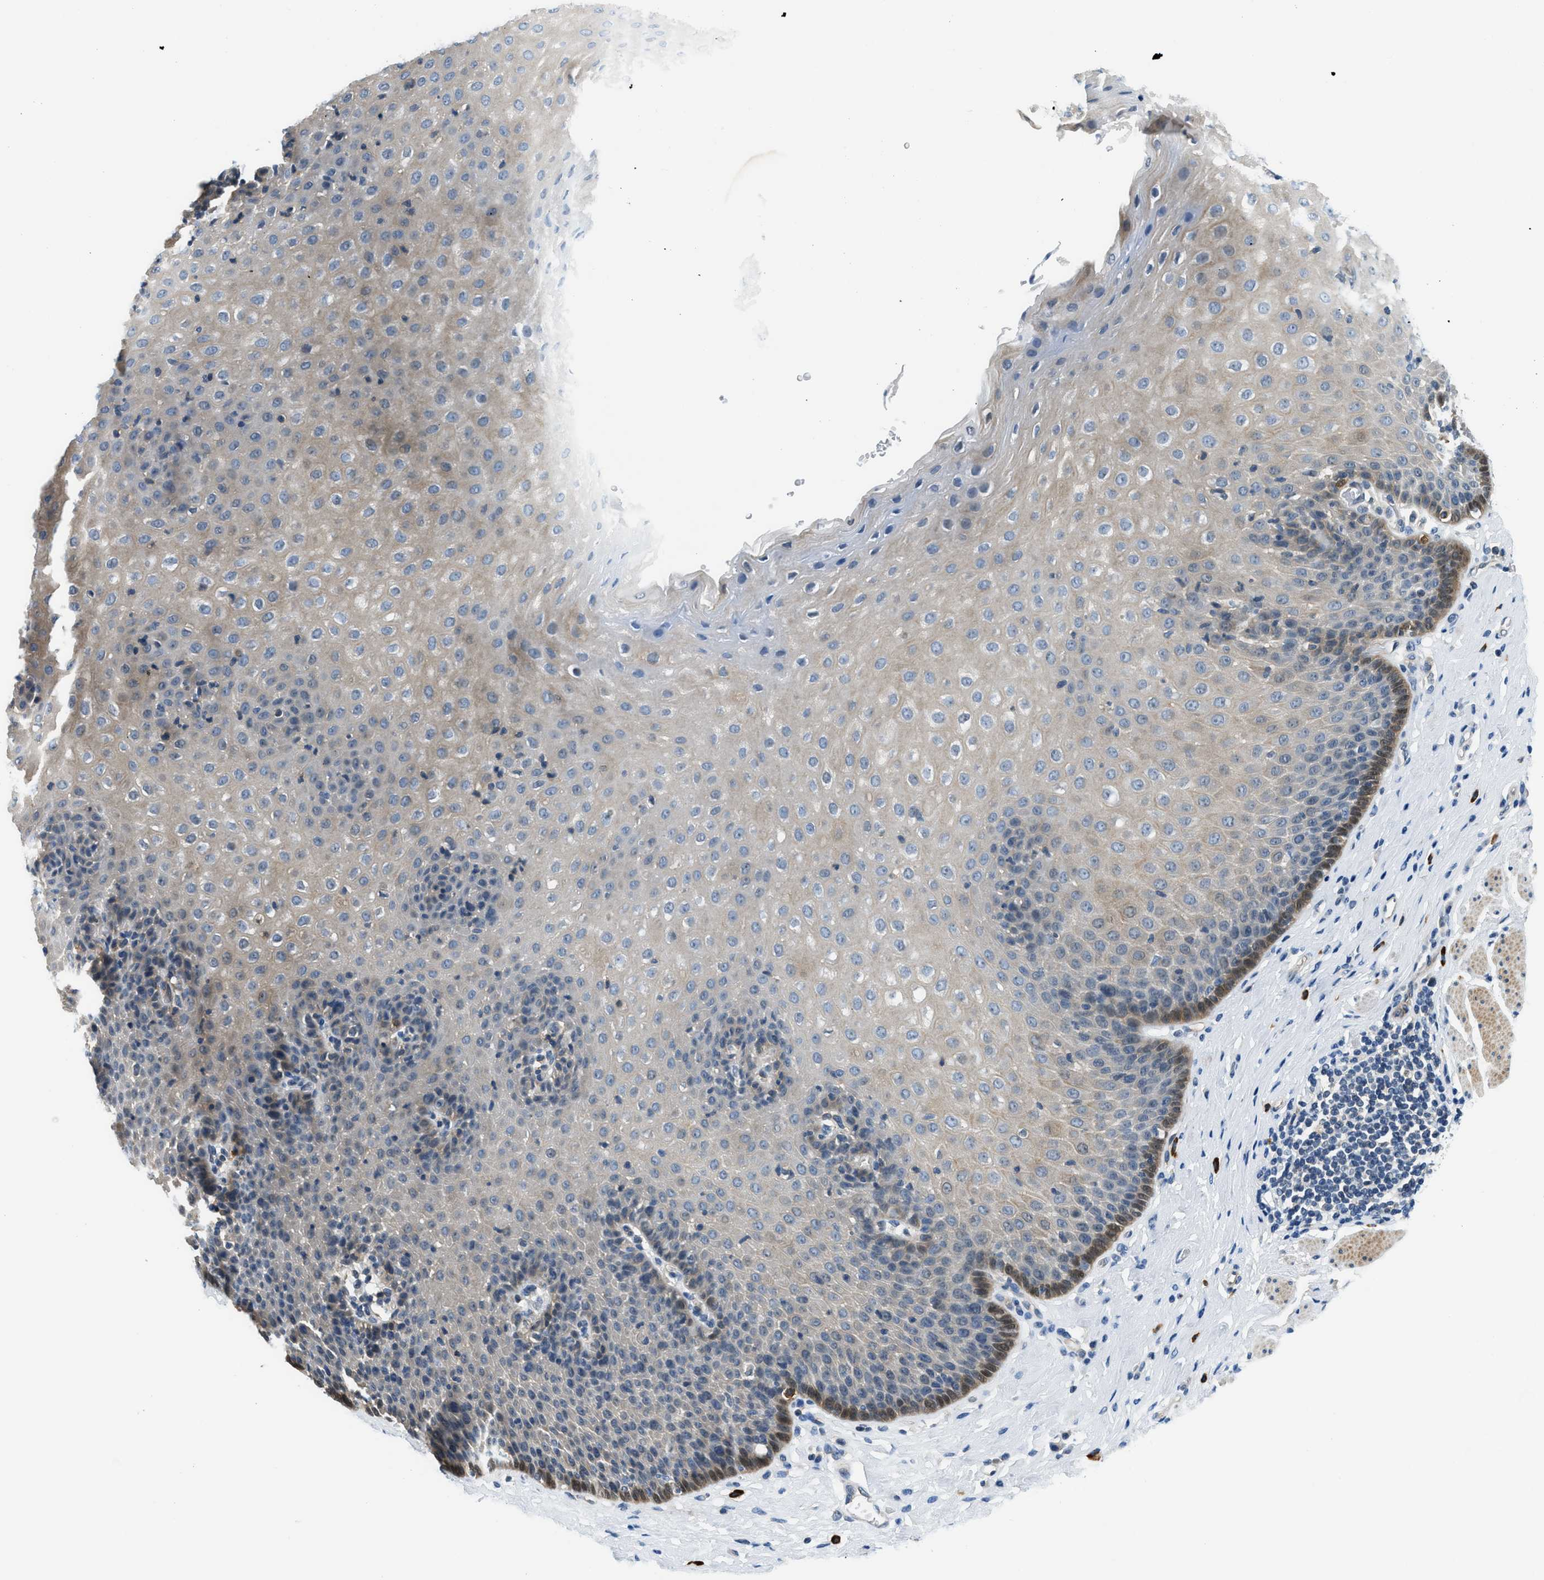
{"staining": {"intensity": "weak", "quantity": "25%-75%", "location": "cytoplasmic/membranous"}, "tissue": "esophagus", "cell_type": "Squamous epithelial cells", "image_type": "normal", "snomed": [{"axis": "morphology", "description": "Normal tissue, NOS"}, {"axis": "topography", "description": "Esophagus"}], "caption": "Protein expression analysis of normal esophagus reveals weak cytoplasmic/membranous positivity in about 25%-75% of squamous epithelial cells. The staining was performed using DAB, with brown indicating positive protein expression. Nuclei are stained blue with hematoxylin.", "gene": "CBLB", "patient": {"sex": "female", "age": 61}}